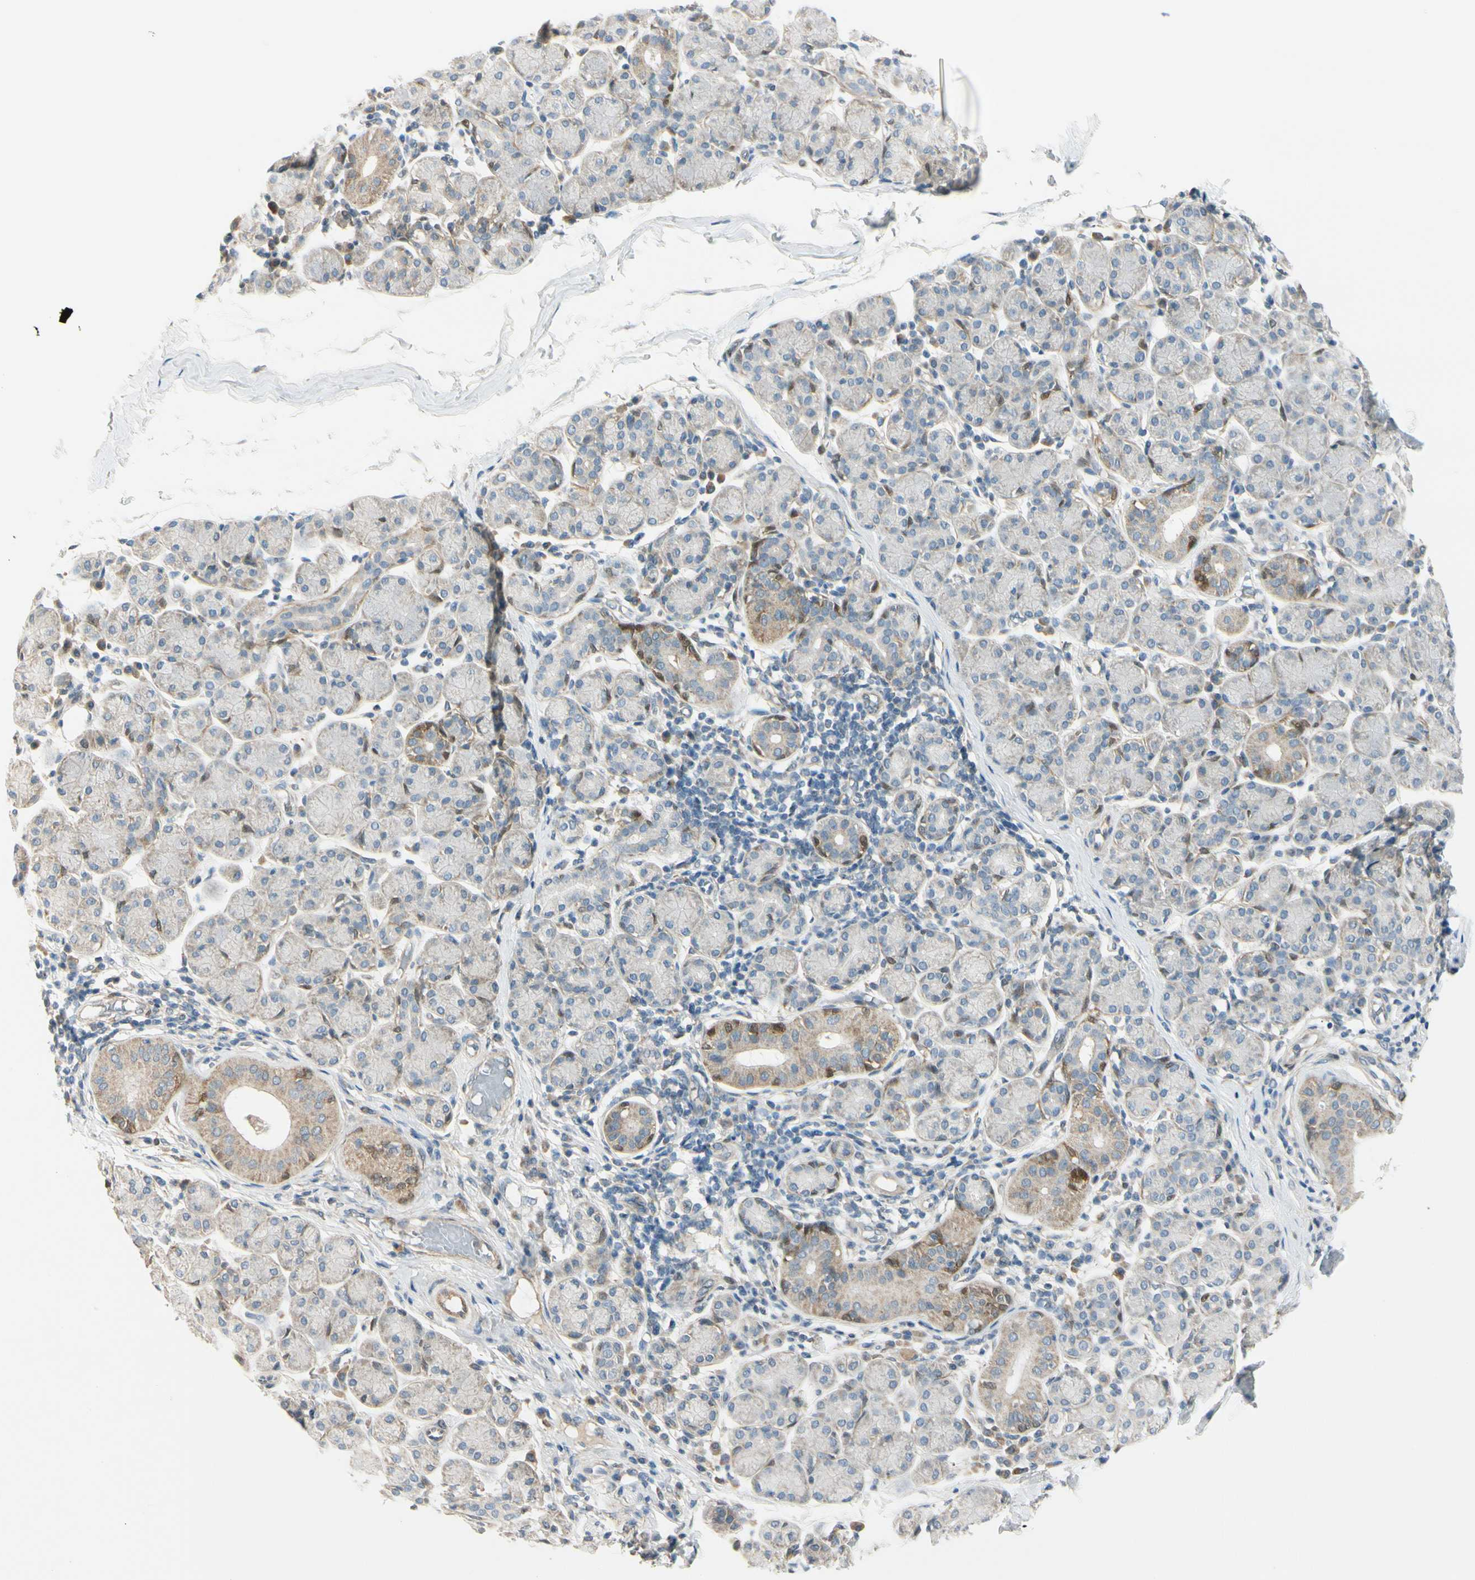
{"staining": {"intensity": "weak", "quantity": "<25%", "location": "cytoplasmic/membranous"}, "tissue": "salivary gland", "cell_type": "Glandular cells", "image_type": "normal", "snomed": [{"axis": "morphology", "description": "Normal tissue, NOS"}, {"axis": "morphology", "description": "Inflammation, NOS"}, {"axis": "topography", "description": "Lymph node"}, {"axis": "topography", "description": "Salivary gland"}], "caption": "Protein analysis of unremarkable salivary gland shows no significant expression in glandular cells.", "gene": "FHL2", "patient": {"sex": "male", "age": 3}}